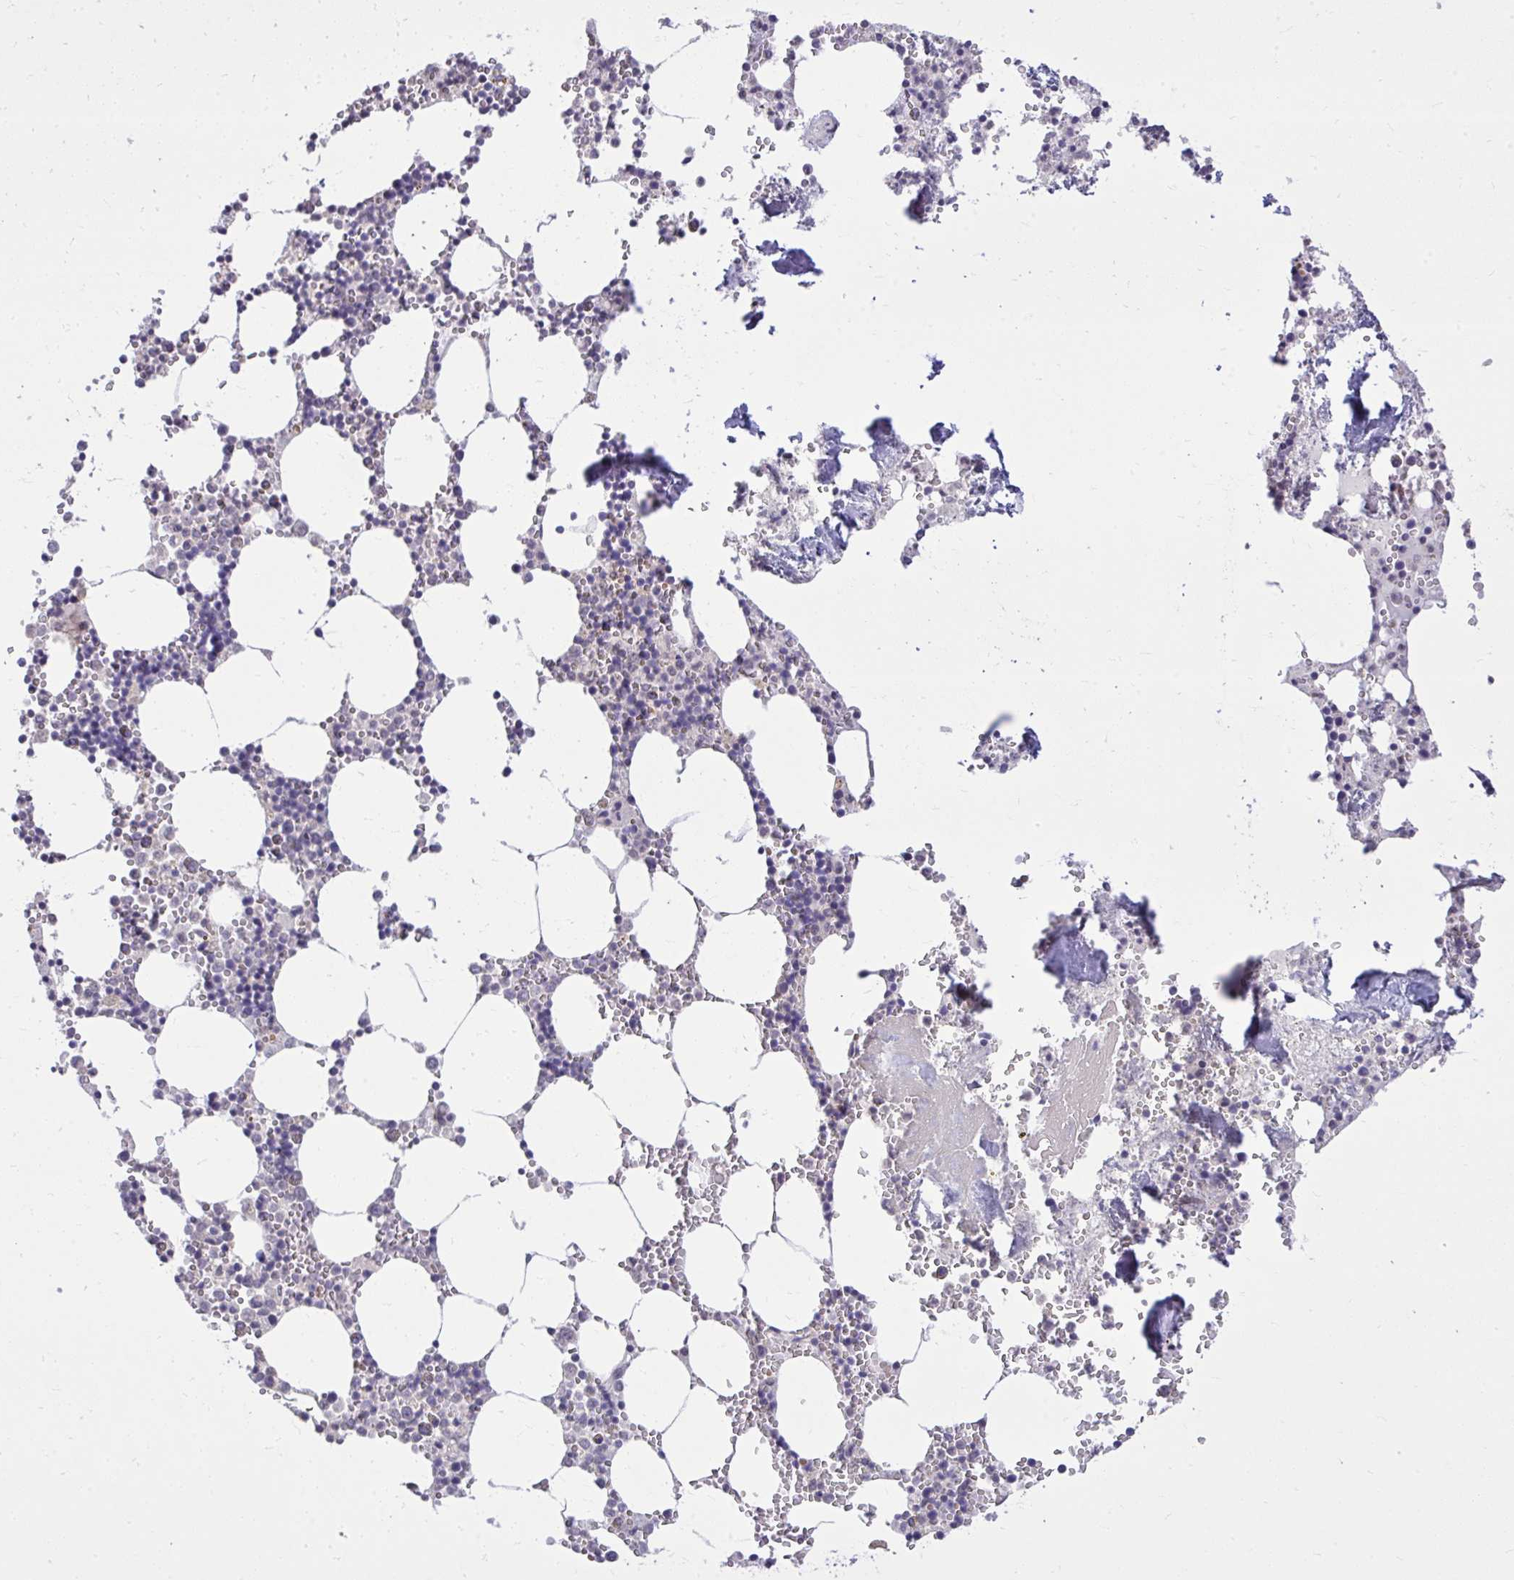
{"staining": {"intensity": "strong", "quantity": "<25%", "location": "cytoplasmic/membranous"}, "tissue": "bone marrow", "cell_type": "Hematopoietic cells", "image_type": "normal", "snomed": [{"axis": "morphology", "description": "Normal tissue, NOS"}, {"axis": "topography", "description": "Bone marrow"}], "caption": "An IHC histopathology image of normal tissue is shown. Protein staining in brown shows strong cytoplasmic/membranous positivity in bone marrow within hematopoietic cells.", "gene": "DPY19L1", "patient": {"sex": "male", "age": 54}}